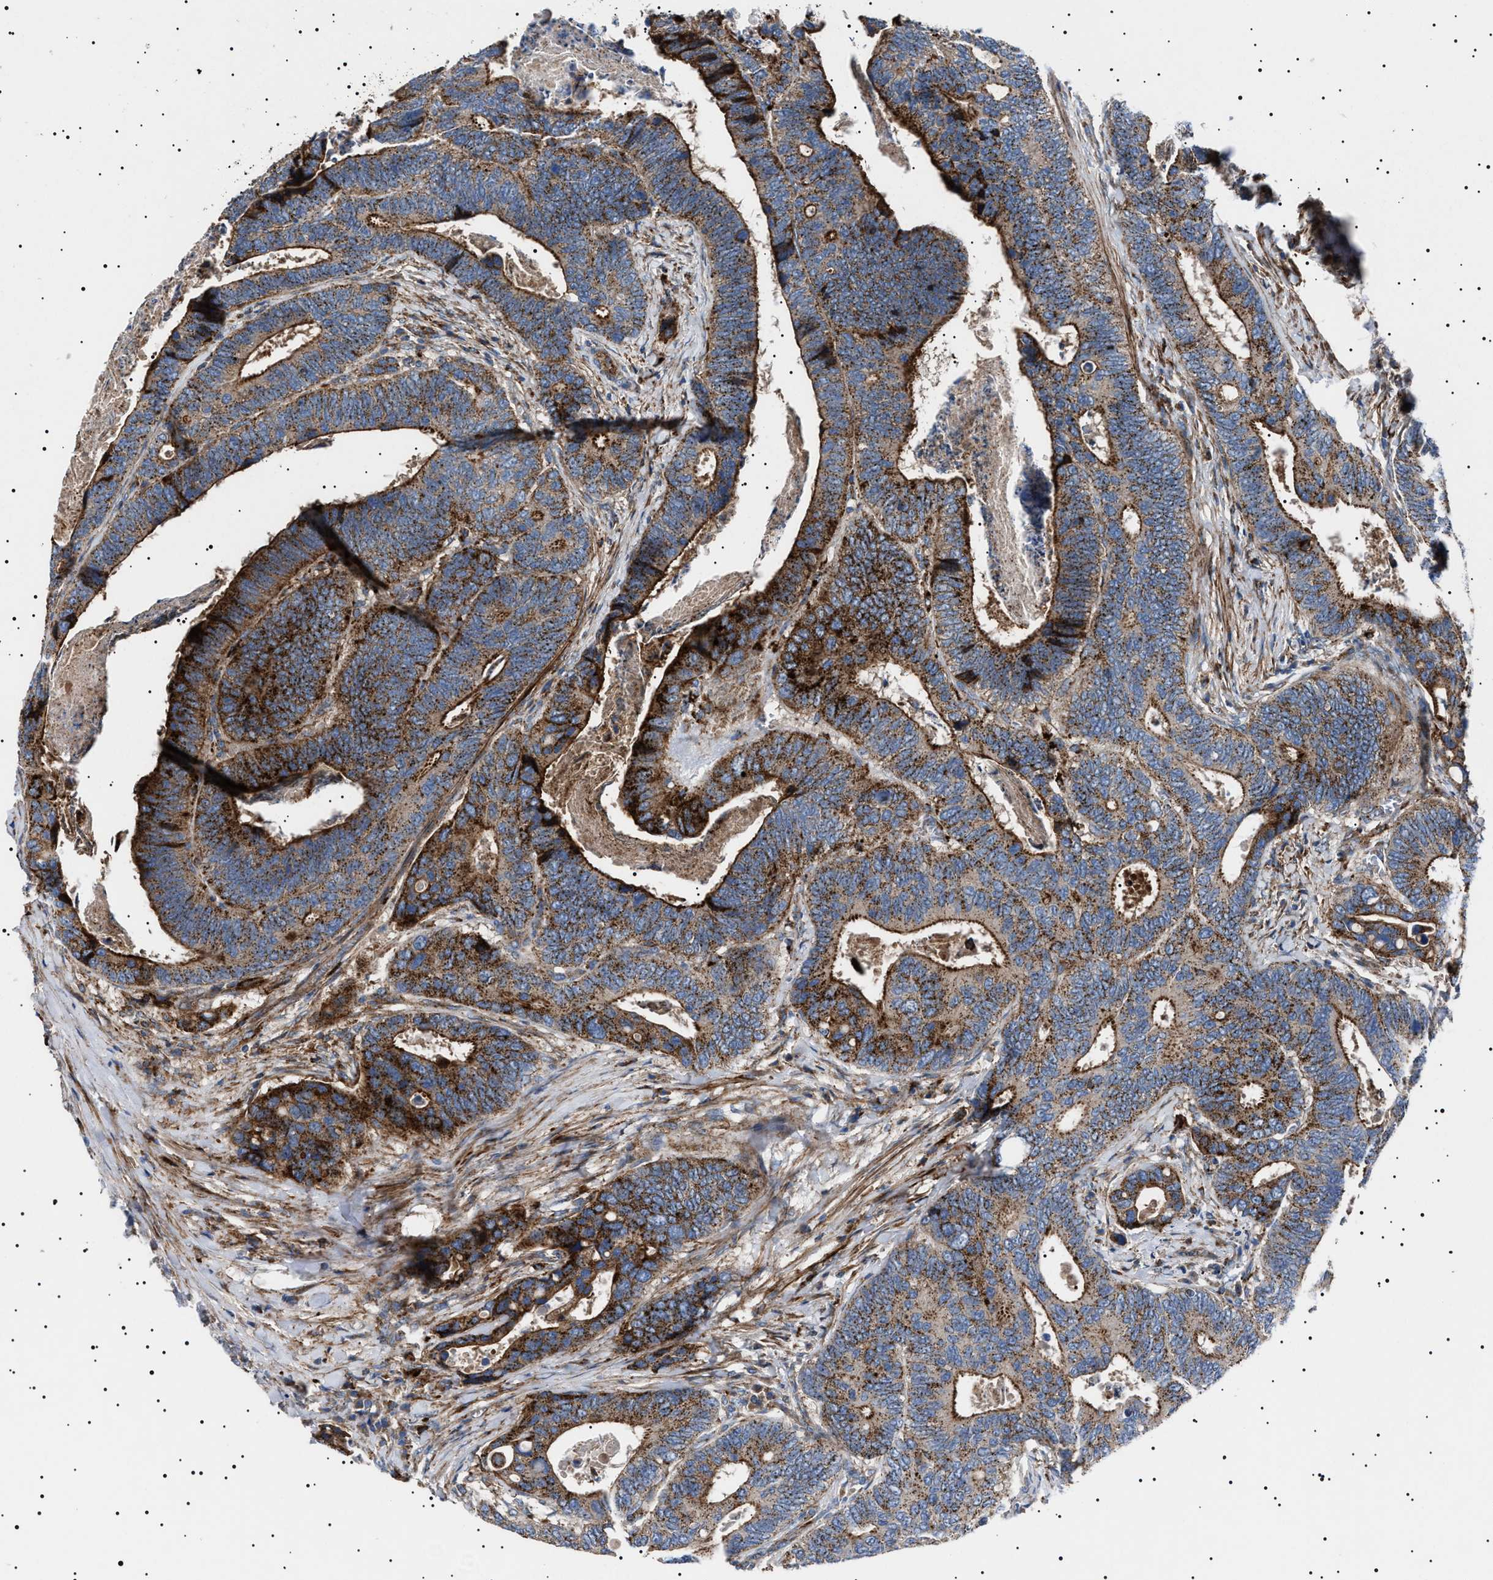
{"staining": {"intensity": "strong", "quantity": ">75%", "location": "cytoplasmic/membranous"}, "tissue": "colorectal cancer", "cell_type": "Tumor cells", "image_type": "cancer", "snomed": [{"axis": "morphology", "description": "Inflammation, NOS"}, {"axis": "morphology", "description": "Adenocarcinoma, NOS"}, {"axis": "topography", "description": "Colon"}], "caption": "Protein staining of colorectal cancer (adenocarcinoma) tissue displays strong cytoplasmic/membranous positivity in about >75% of tumor cells.", "gene": "NEU1", "patient": {"sex": "male", "age": 72}}